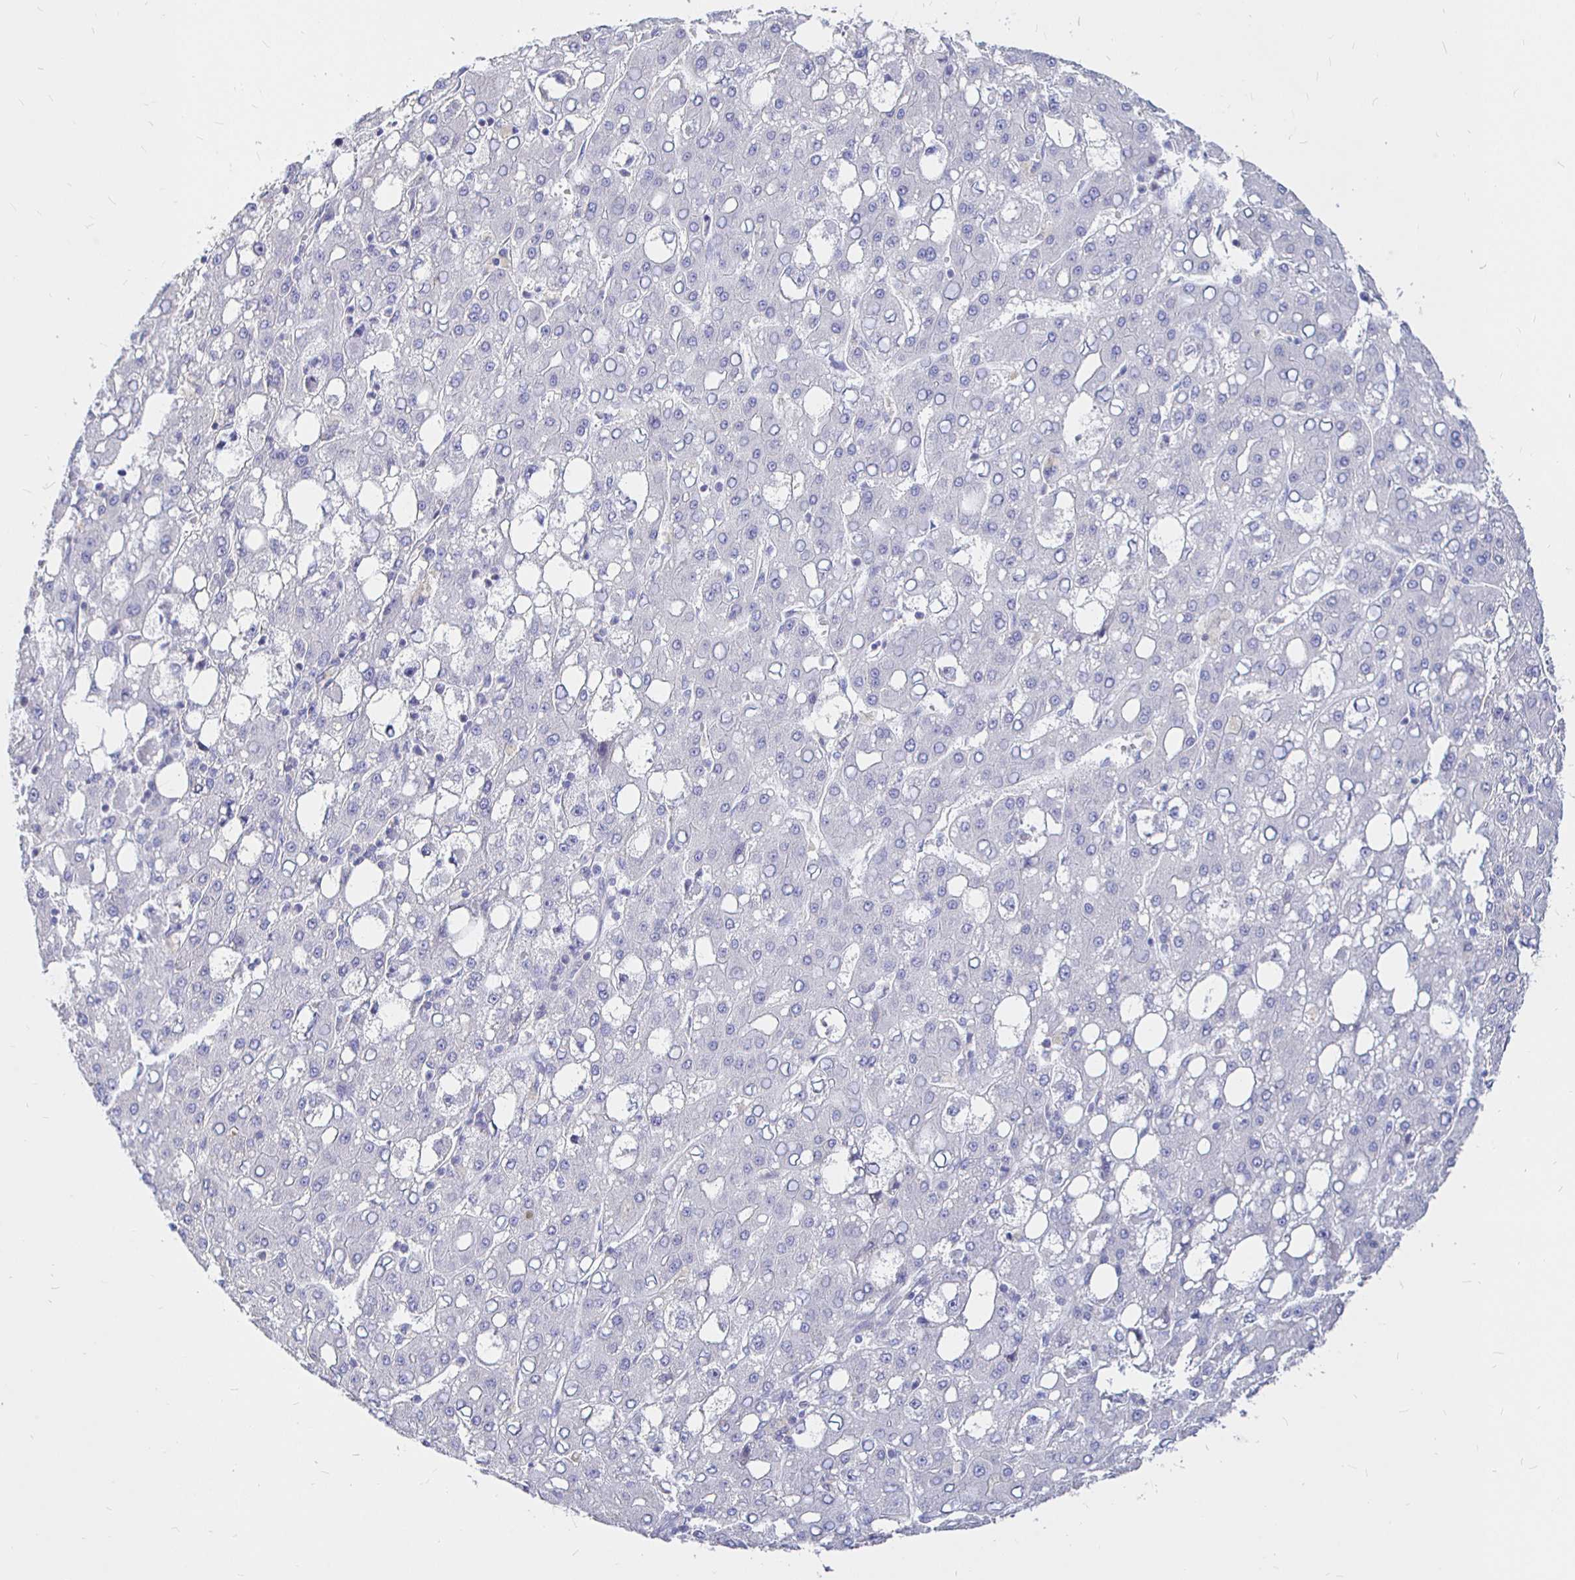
{"staining": {"intensity": "negative", "quantity": "none", "location": "none"}, "tissue": "liver cancer", "cell_type": "Tumor cells", "image_type": "cancer", "snomed": [{"axis": "morphology", "description": "Carcinoma, Hepatocellular, NOS"}, {"axis": "topography", "description": "Liver"}], "caption": "This is an immunohistochemistry (IHC) photomicrograph of human hepatocellular carcinoma (liver). There is no expression in tumor cells.", "gene": "NECAB1", "patient": {"sex": "male", "age": 65}}